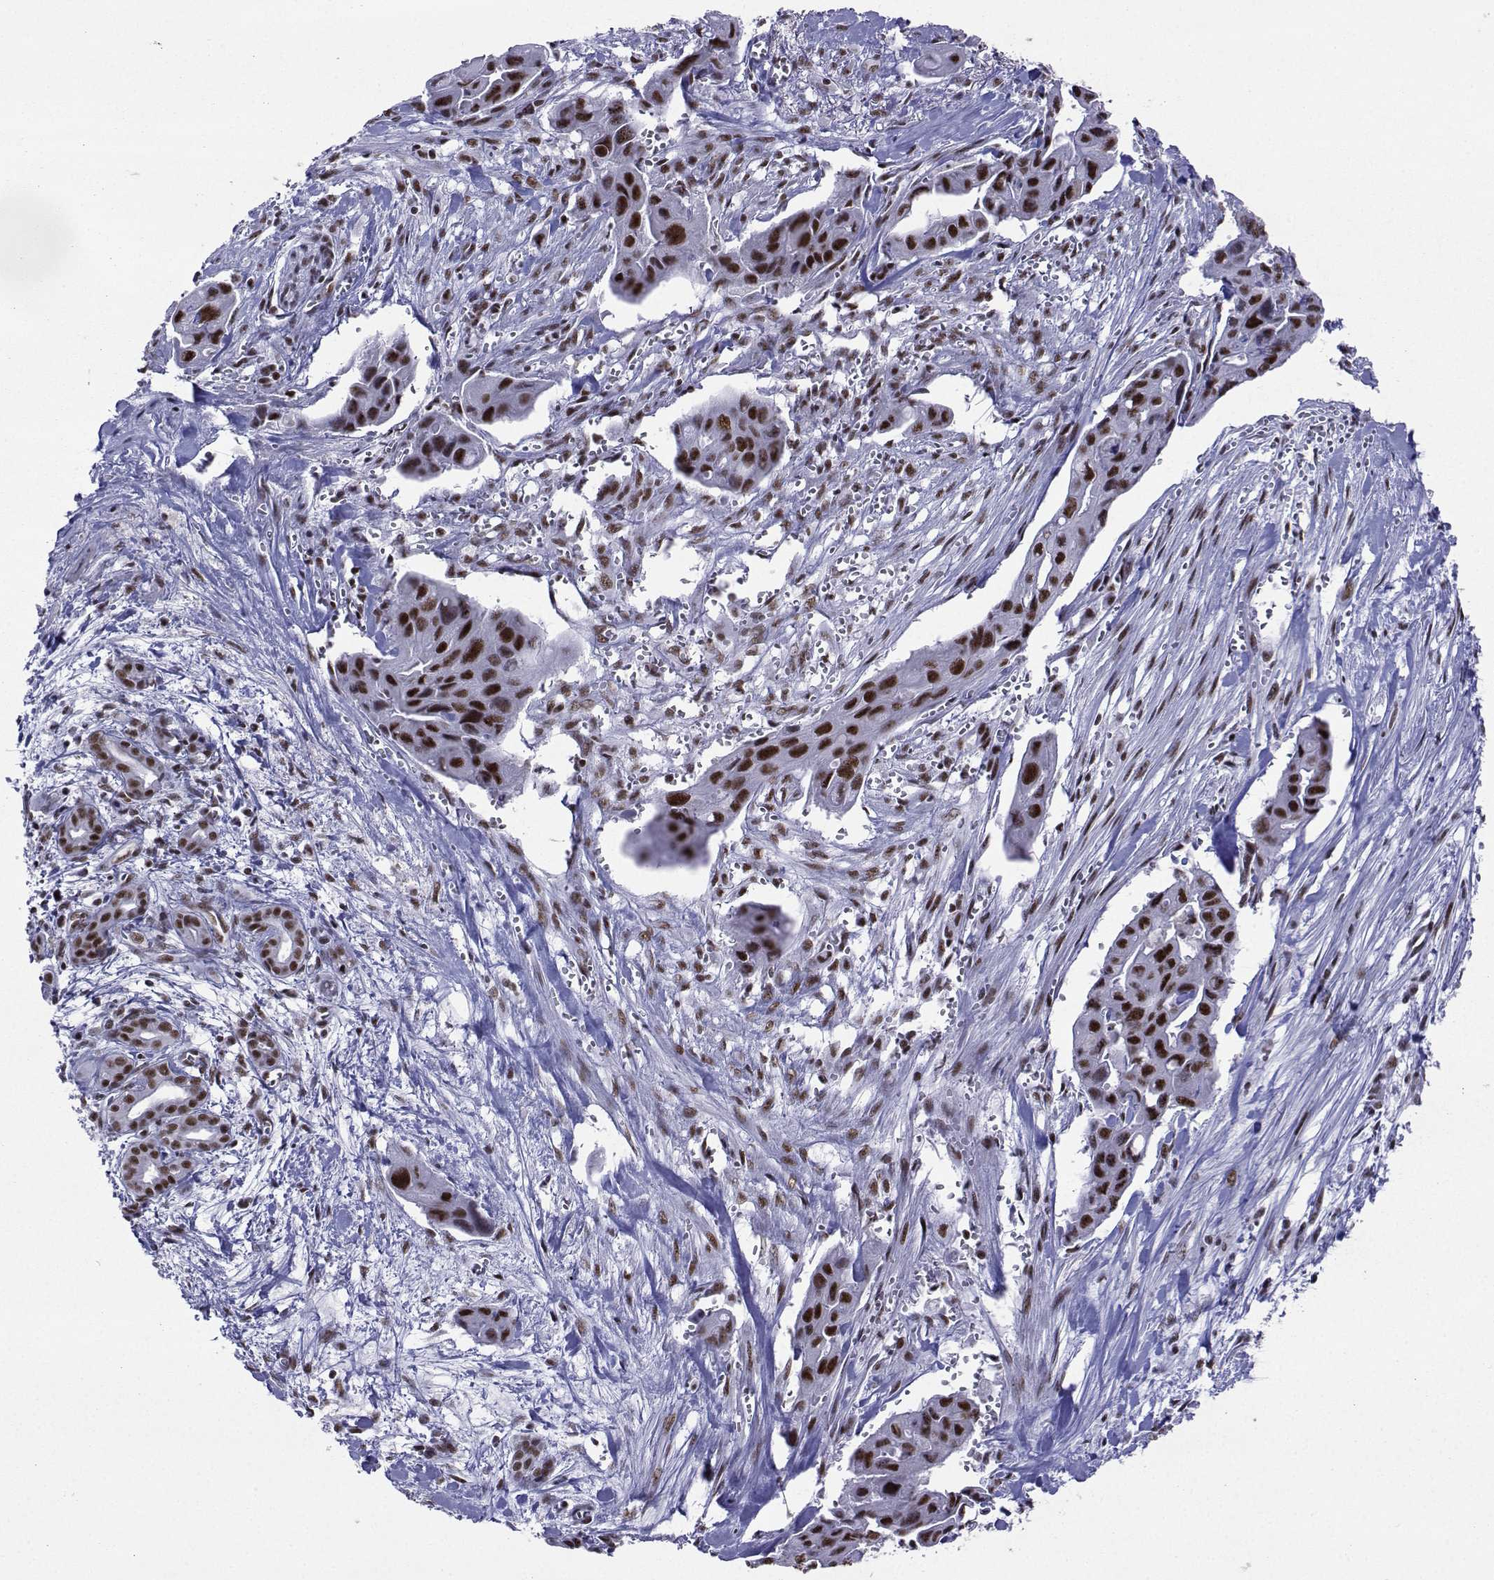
{"staining": {"intensity": "strong", "quantity": ">75%", "location": "nuclear"}, "tissue": "pancreatic cancer", "cell_type": "Tumor cells", "image_type": "cancer", "snomed": [{"axis": "morphology", "description": "Adenocarcinoma, NOS"}, {"axis": "topography", "description": "Pancreas"}], "caption": "Immunohistochemical staining of pancreatic cancer shows high levels of strong nuclear expression in approximately >75% of tumor cells.", "gene": "SNRPB2", "patient": {"sex": "male", "age": 60}}